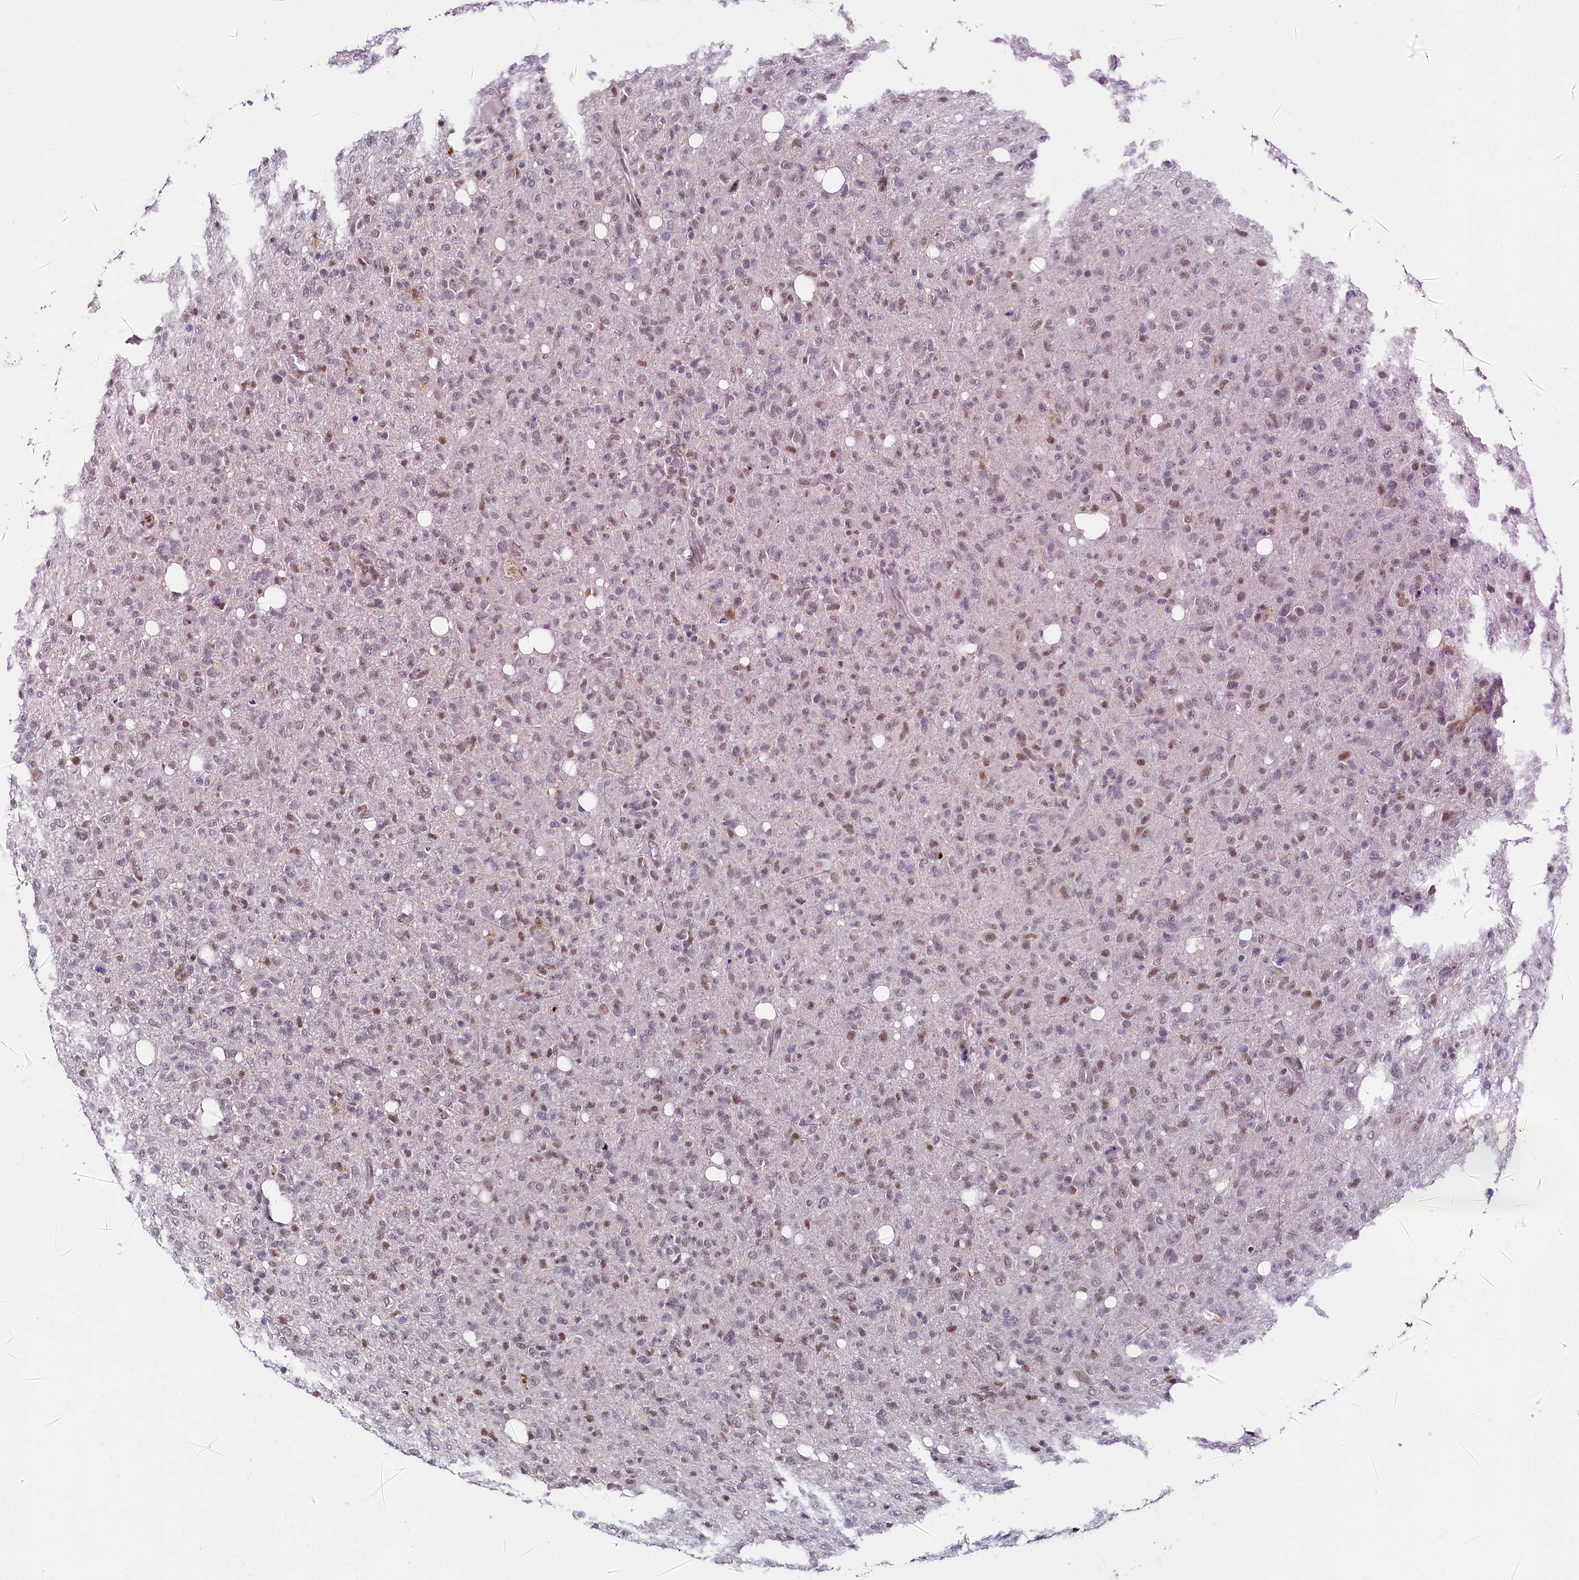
{"staining": {"intensity": "weak", "quantity": "25%-75%", "location": "nuclear"}, "tissue": "glioma", "cell_type": "Tumor cells", "image_type": "cancer", "snomed": [{"axis": "morphology", "description": "Glioma, malignant, High grade"}, {"axis": "topography", "description": "Brain"}], "caption": "Immunohistochemical staining of human malignant glioma (high-grade) reveals low levels of weak nuclear staining in about 25%-75% of tumor cells.", "gene": "SCAF11", "patient": {"sex": "female", "age": 57}}